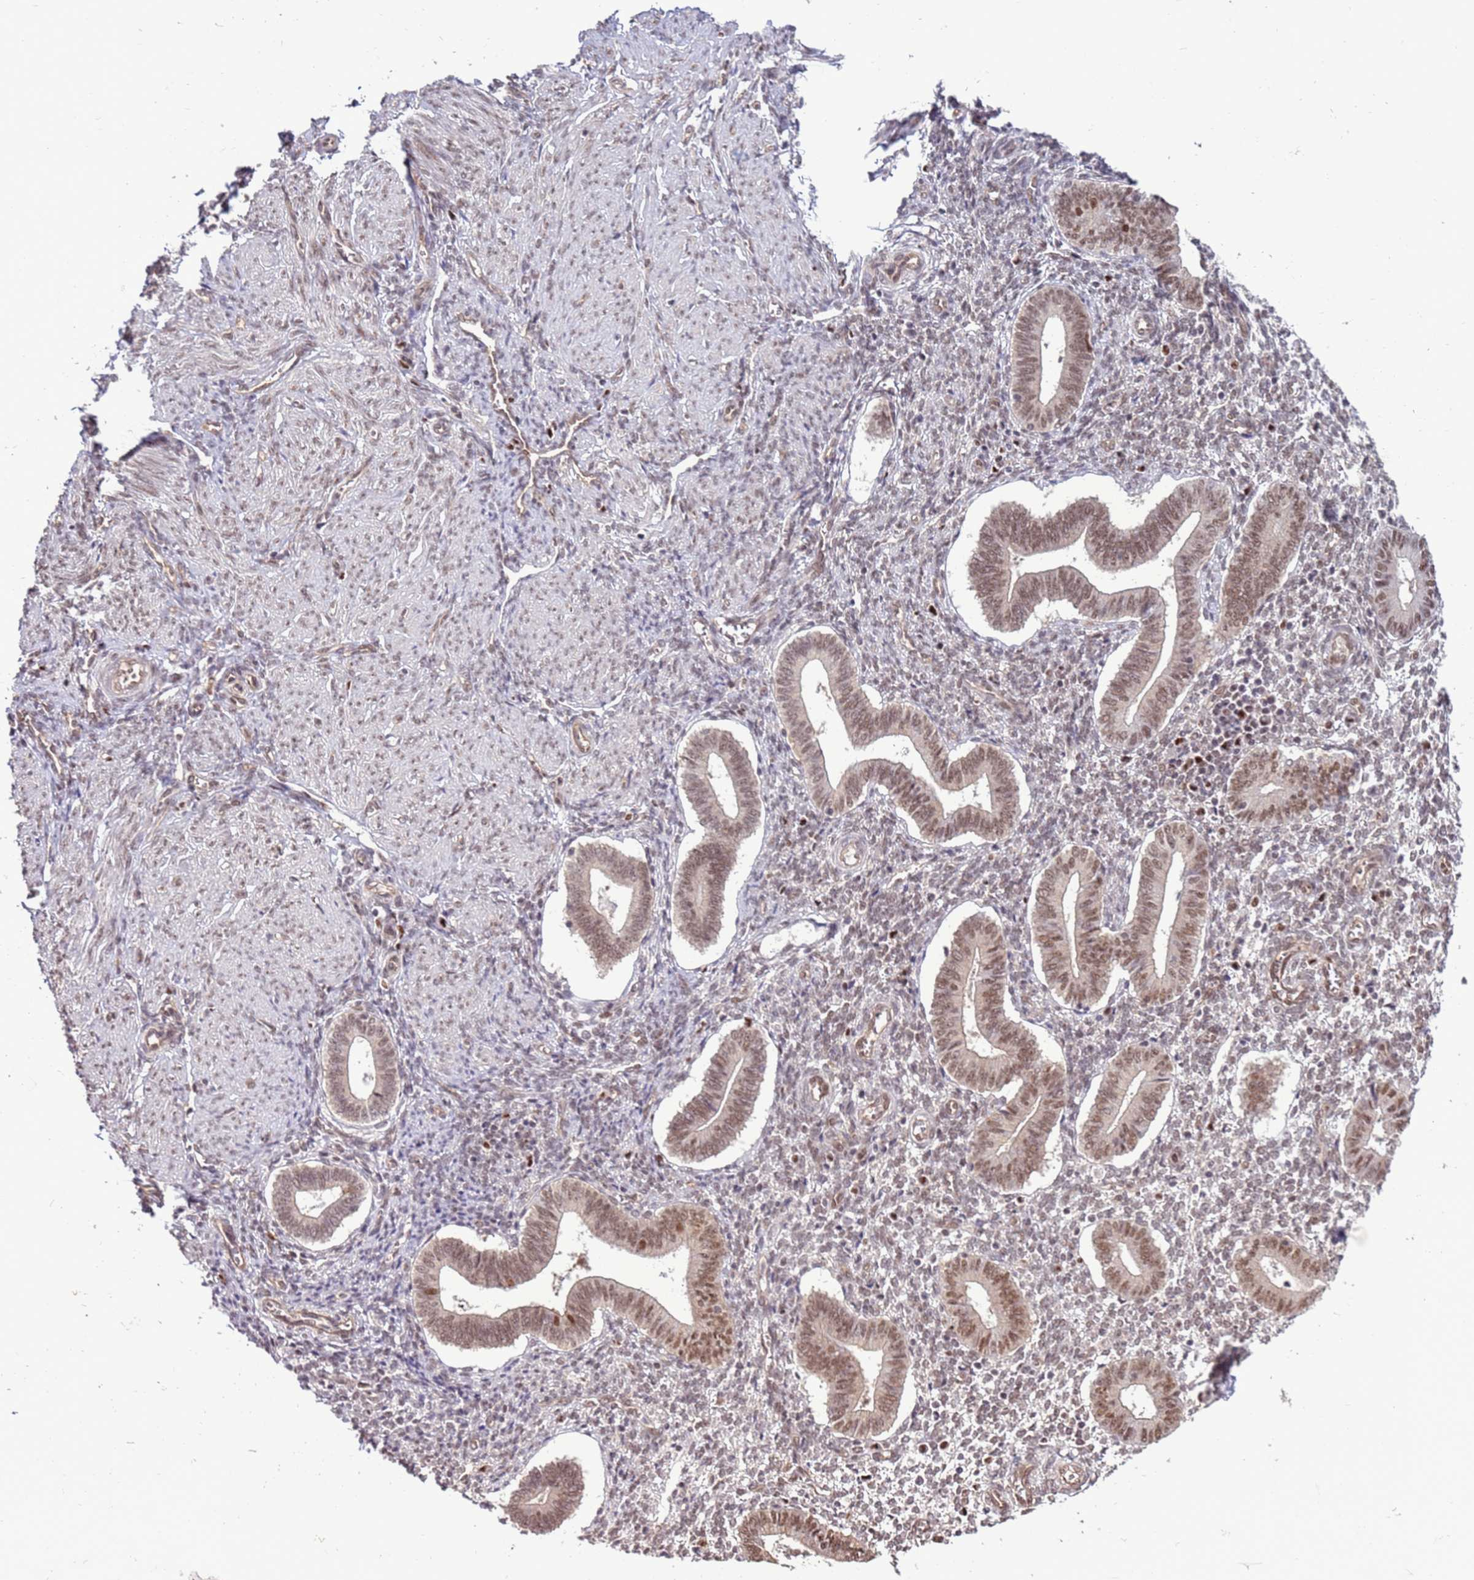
{"staining": {"intensity": "weak", "quantity": "25%-75%", "location": "nuclear"}, "tissue": "endometrium", "cell_type": "Cells in endometrial stroma", "image_type": "normal", "snomed": [{"axis": "morphology", "description": "Normal tissue, NOS"}, {"axis": "topography", "description": "Endometrium"}], "caption": "Protein staining of normal endometrium demonstrates weak nuclear staining in about 25%-75% of cells in endometrial stroma.", "gene": "PRPF6", "patient": {"sex": "female", "age": 44}}